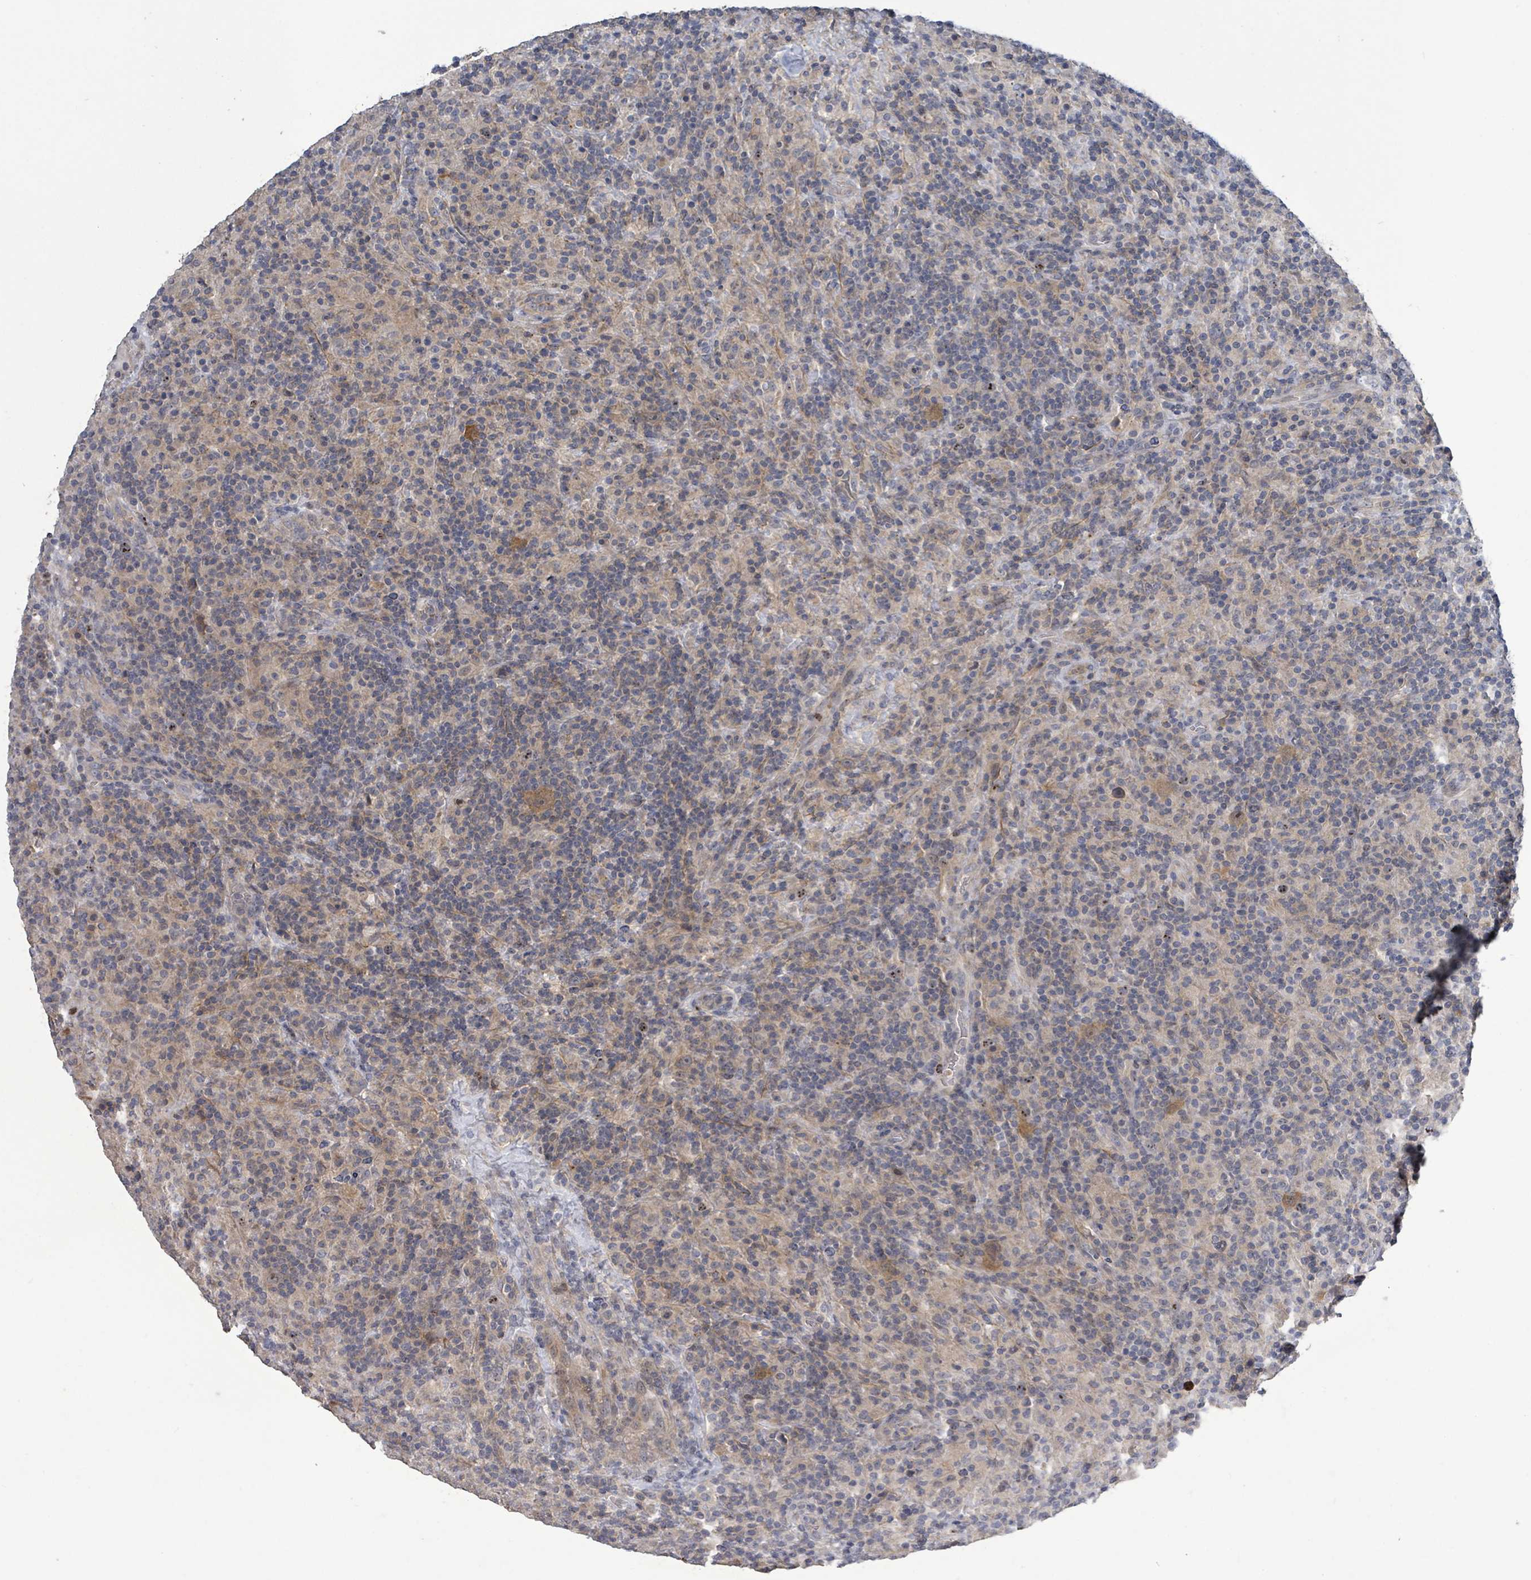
{"staining": {"intensity": "moderate", "quantity": ">75%", "location": "cytoplasmic/membranous"}, "tissue": "lymphoma", "cell_type": "Tumor cells", "image_type": "cancer", "snomed": [{"axis": "morphology", "description": "Hodgkin's disease, NOS"}, {"axis": "topography", "description": "Lymph node"}], "caption": "Immunohistochemistry (IHC) of Hodgkin's disease shows medium levels of moderate cytoplasmic/membranous positivity in about >75% of tumor cells. The staining was performed using DAB (3,3'-diaminobenzidine) to visualize the protein expression in brown, while the nuclei were stained in blue with hematoxylin (Magnification: 20x).", "gene": "KRAS", "patient": {"sex": "male", "age": 70}}